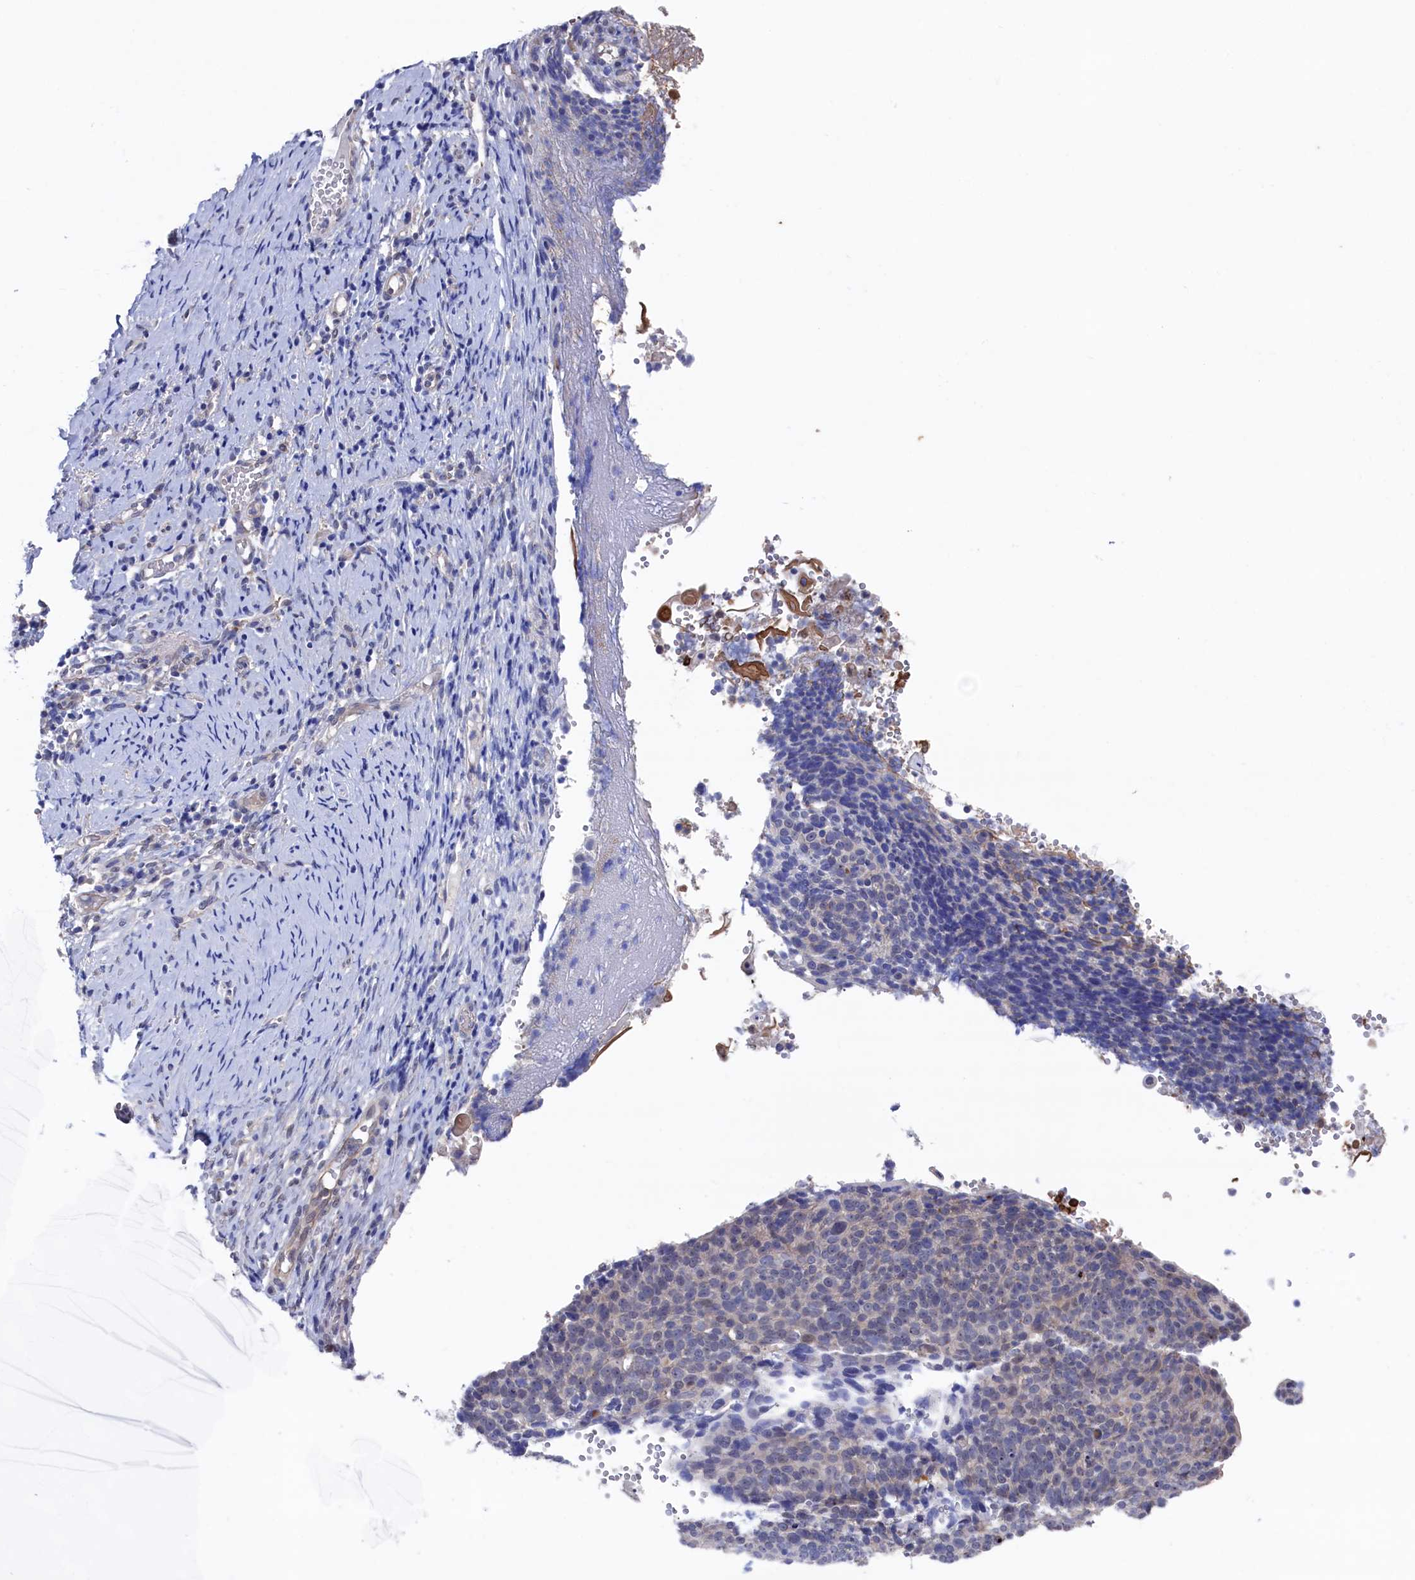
{"staining": {"intensity": "negative", "quantity": "none", "location": "none"}, "tissue": "cervical cancer", "cell_type": "Tumor cells", "image_type": "cancer", "snomed": [{"axis": "morphology", "description": "Normal tissue, NOS"}, {"axis": "morphology", "description": "Squamous cell carcinoma, NOS"}, {"axis": "topography", "description": "Cervix"}], "caption": "Immunohistochemistry (IHC) of squamous cell carcinoma (cervical) displays no positivity in tumor cells.", "gene": "RNH1", "patient": {"sex": "female", "age": 39}}